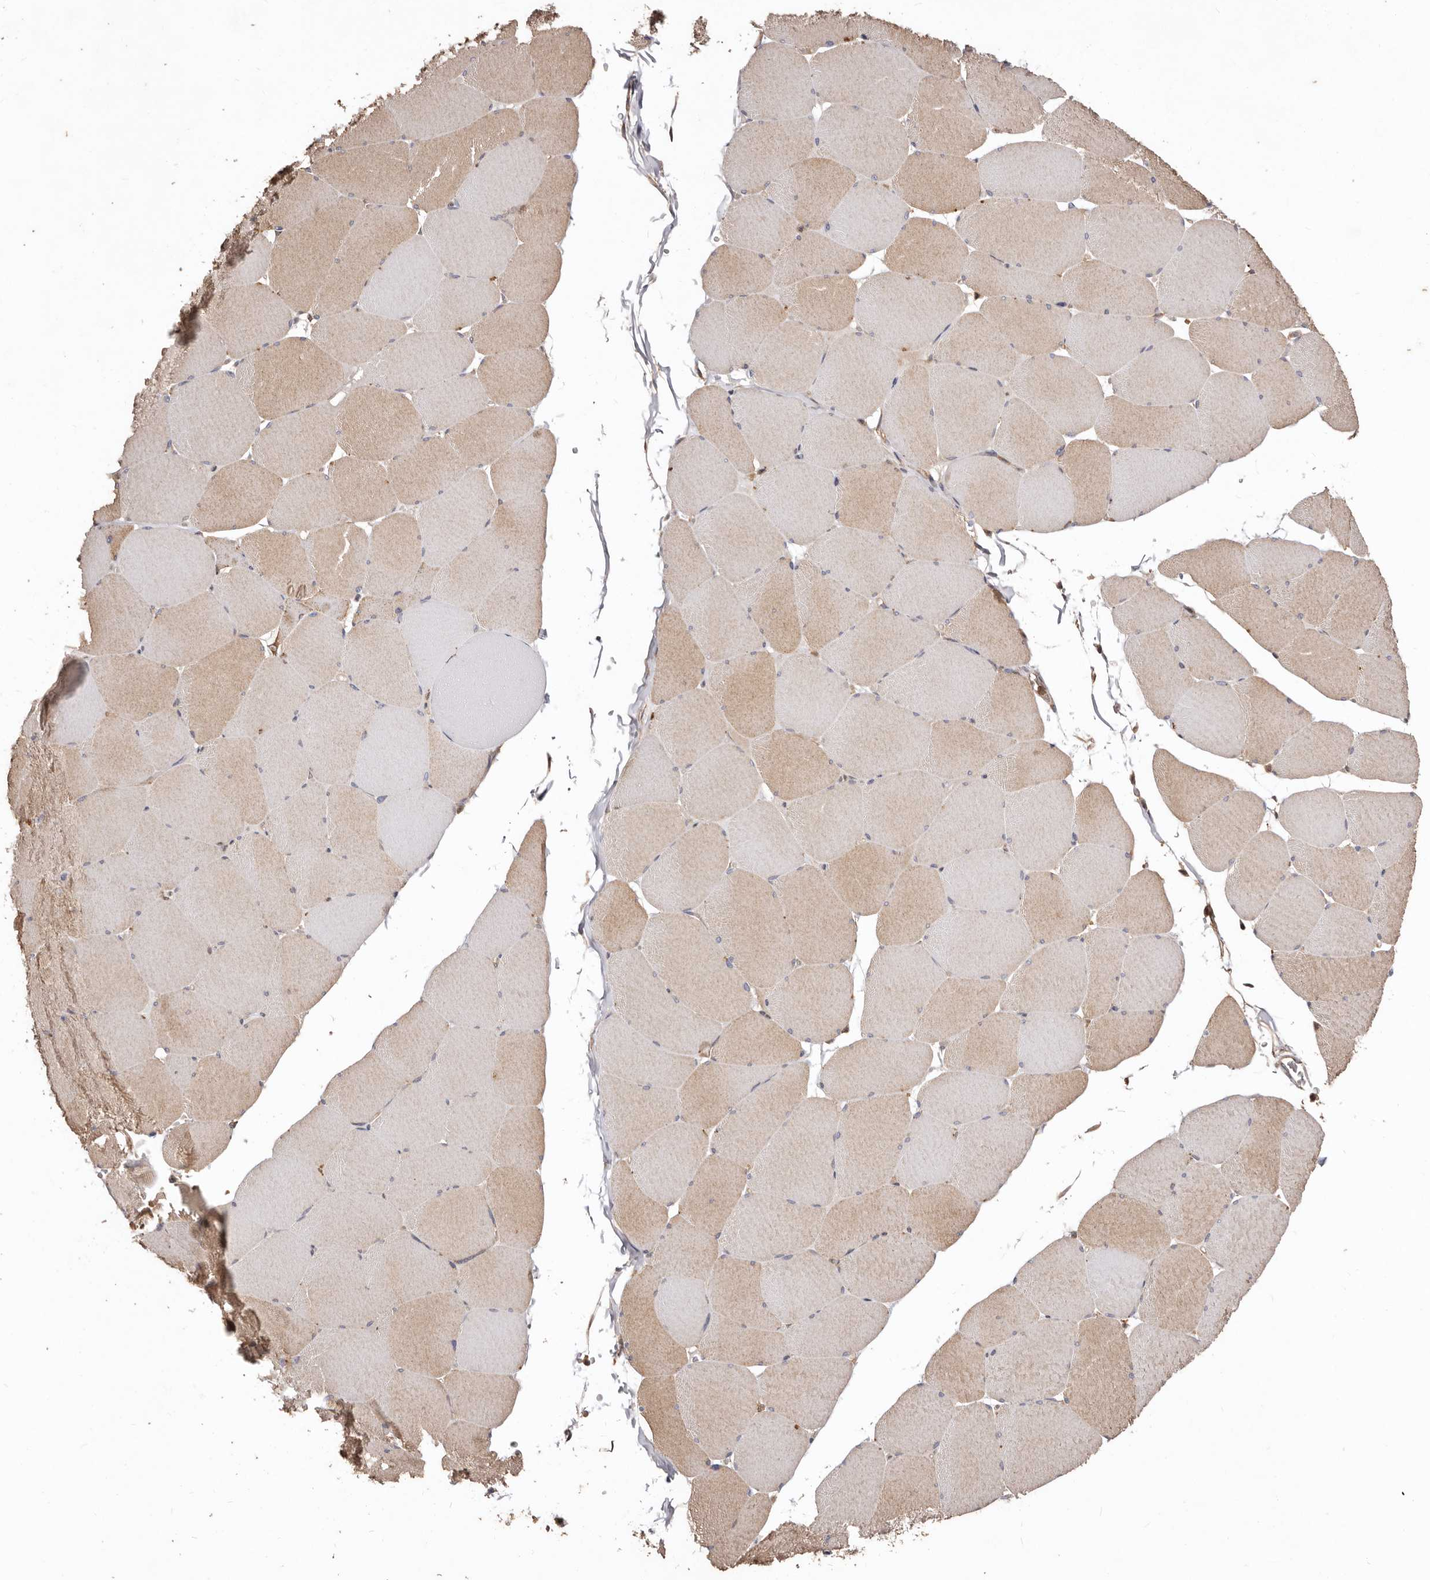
{"staining": {"intensity": "moderate", "quantity": "25%-75%", "location": "cytoplasmic/membranous"}, "tissue": "skeletal muscle", "cell_type": "Myocytes", "image_type": "normal", "snomed": [{"axis": "morphology", "description": "Normal tissue, NOS"}, {"axis": "topography", "description": "Skeletal muscle"}, {"axis": "topography", "description": "Head-Neck"}], "caption": "Immunohistochemical staining of unremarkable human skeletal muscle exhibits 25%-75% levels of moderate cytoplasmic/membranous protein positivity in approximately 25%-75% of myocytes.", "gene": "LRRC25", "patient": {"sex": "male", "age": 66}}